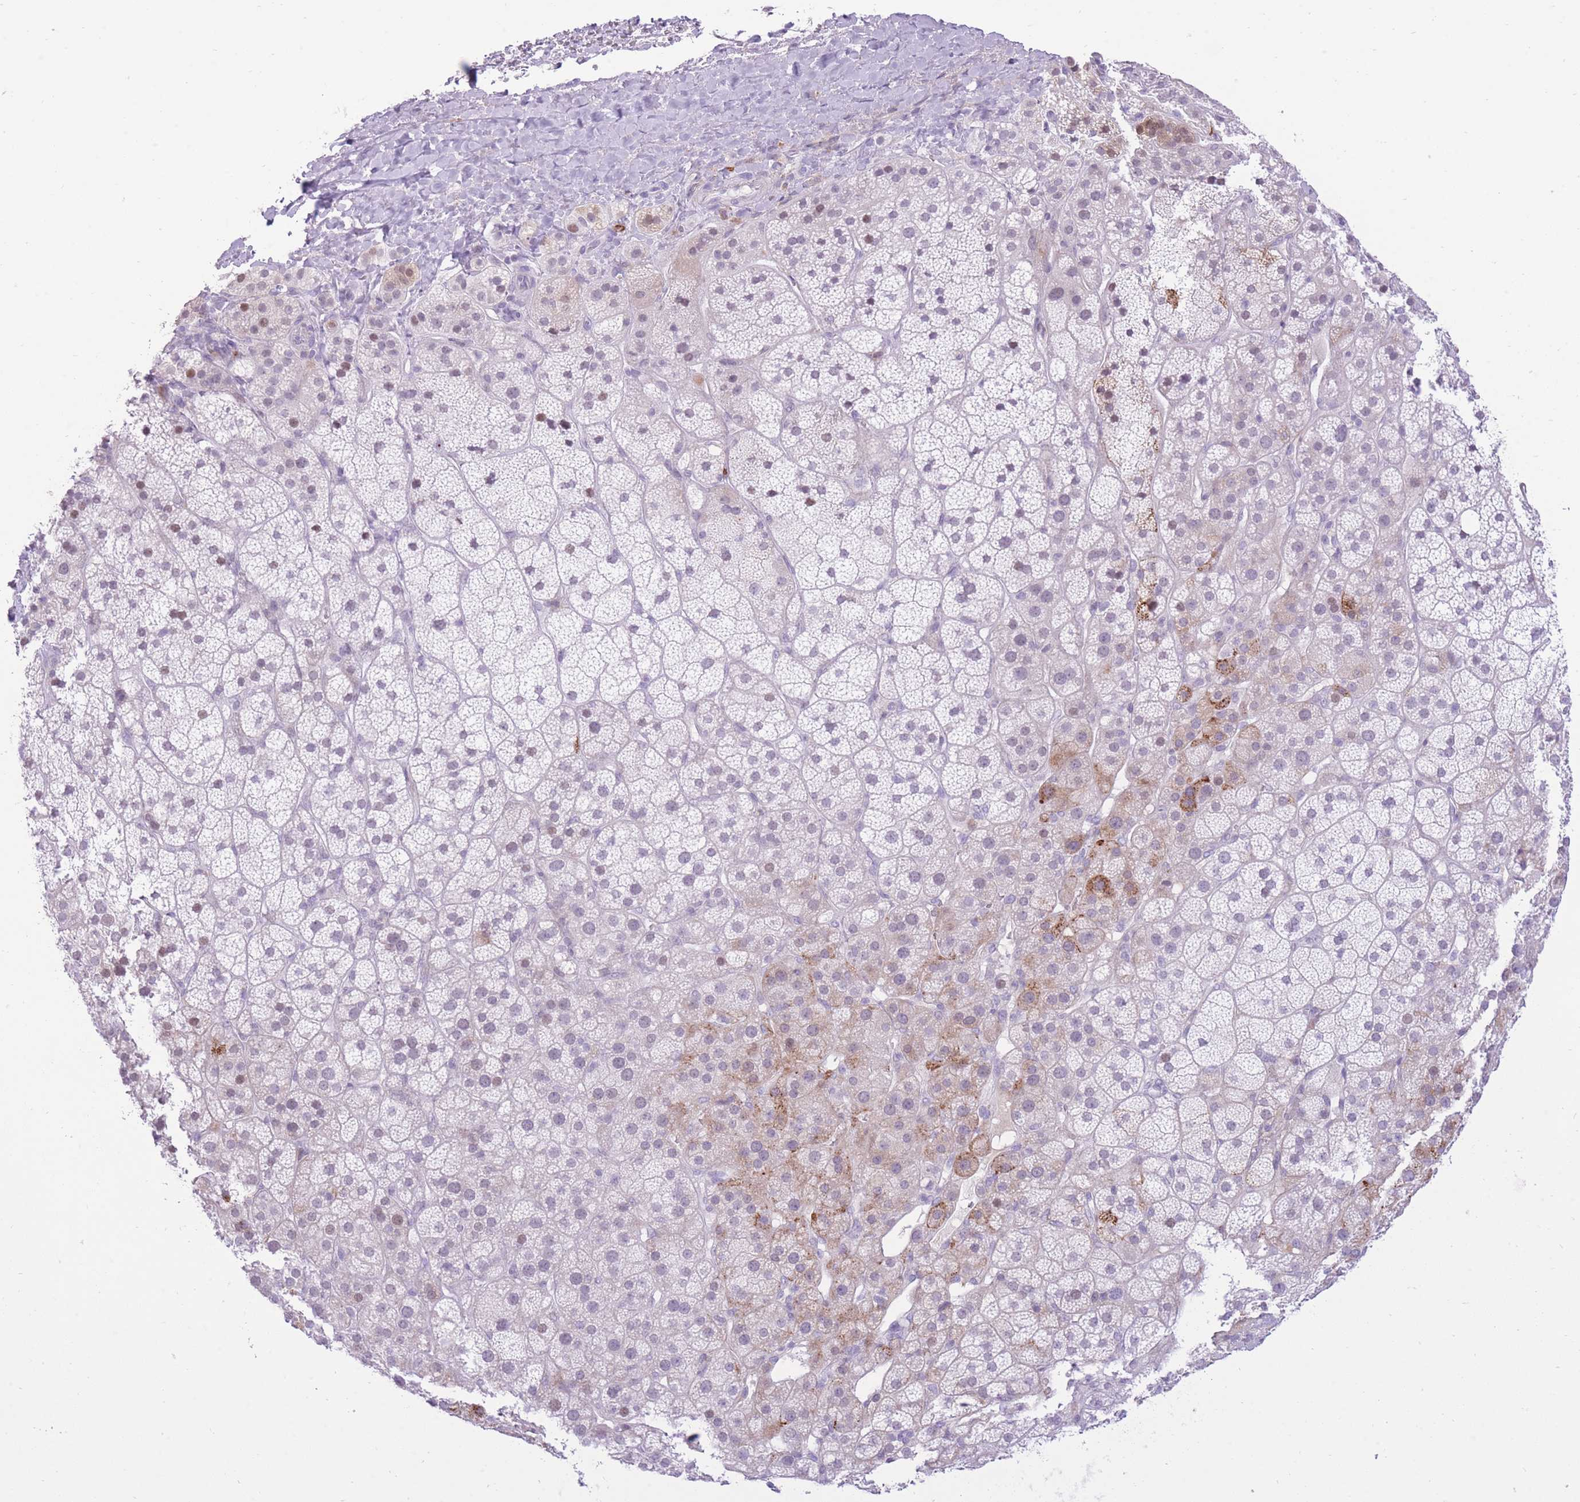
{"staining": {"intensity": "moderate", "quantity": "<25%", "location": "cytoplasmic/membranous"}, "tissue": "adrenal gland", "cell_type": "Glandular cells", "image_type": "normal", "snomed": [{"axis": "morphology", "description": "Normal tissue, NOS"}, {"axis": "topography", "description": "Adrenal gland"}], "caption": "Brown immunohistochemical staining in unremarkable human adrenal gland exhibits moderate cytoplasmic/membranous positivity in about <25% of glandular cells.", "gene": "MEIS3", "patient": {"sex": "female", "age": 70}}